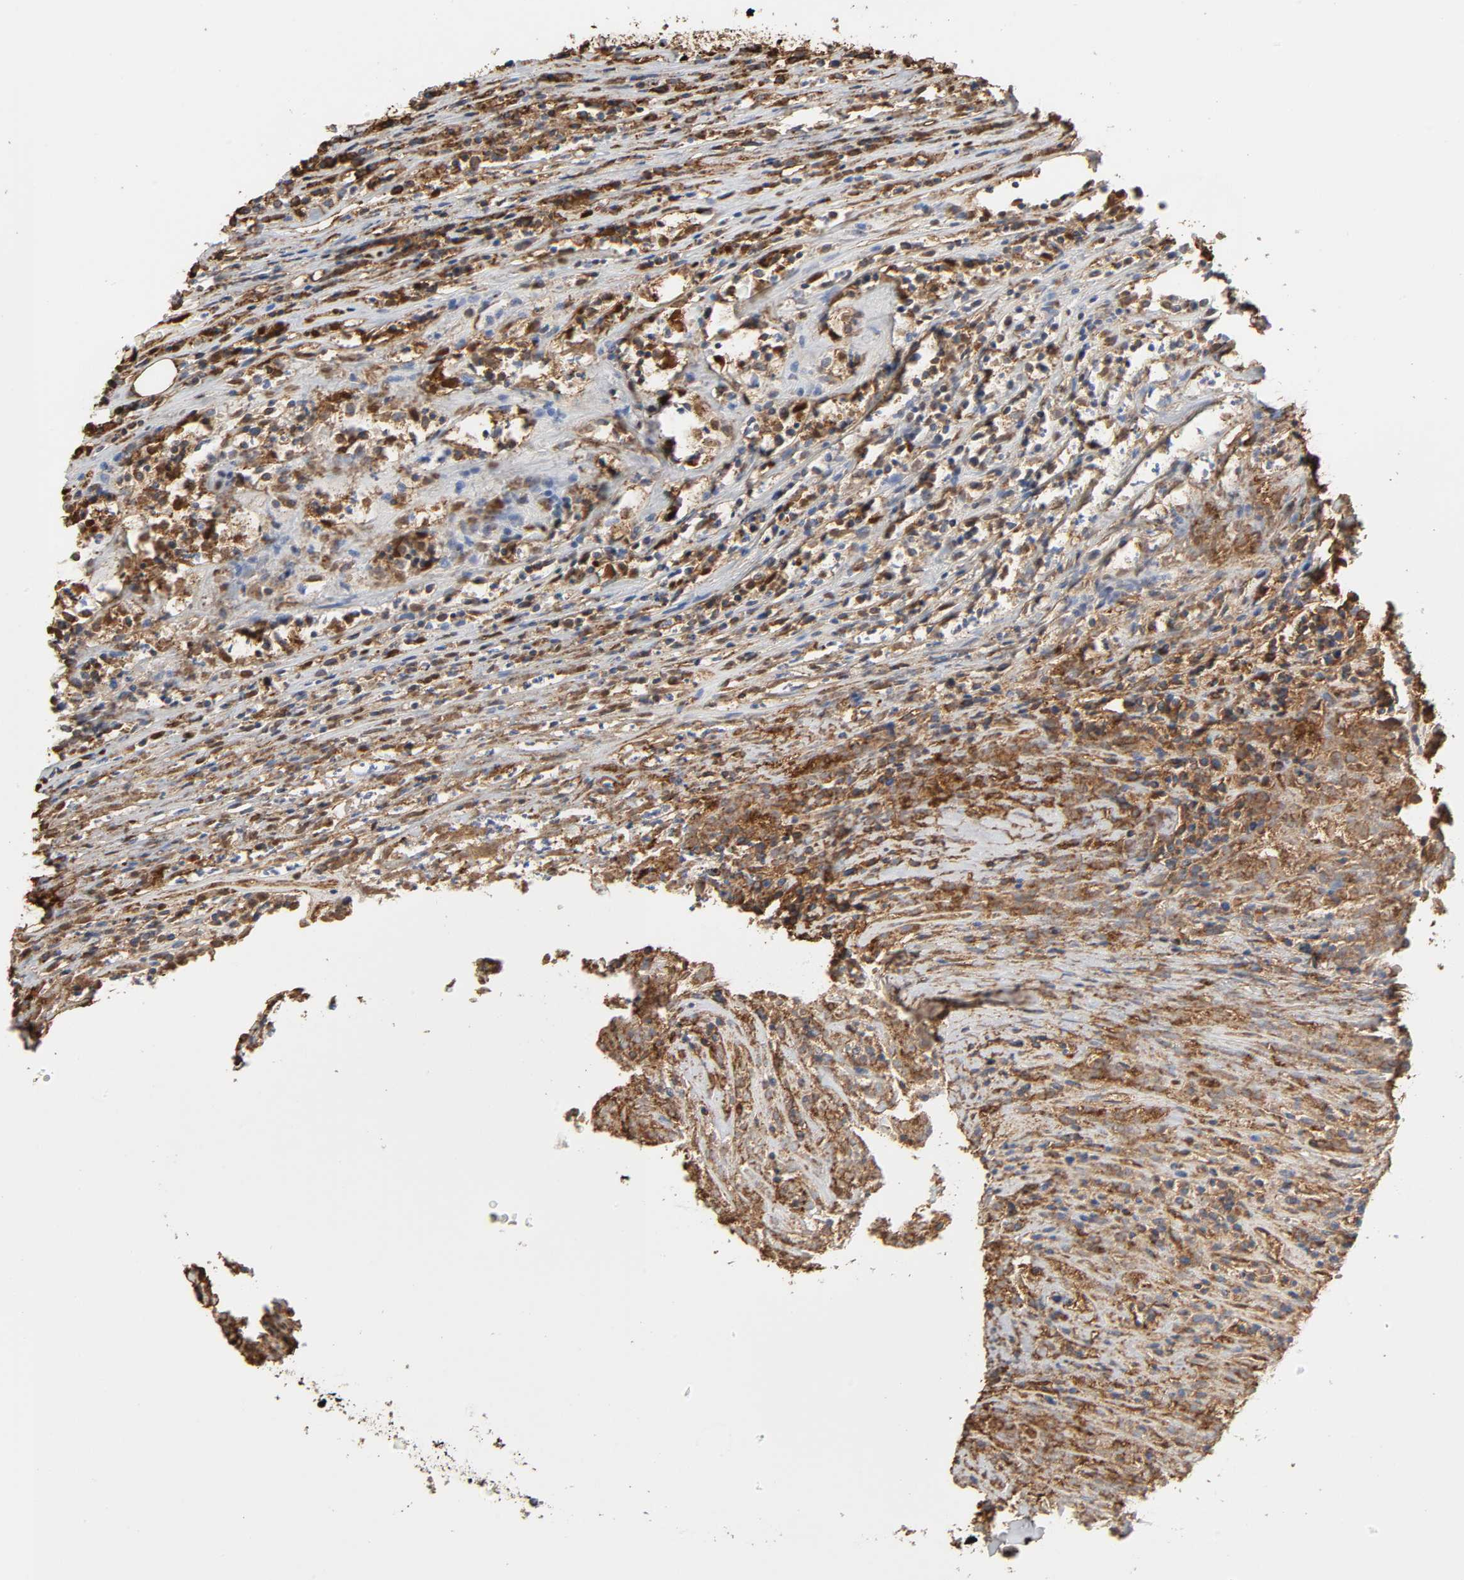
{"staining": {"intensity": "moderate", "quantity": "<25%", "location": "cytoplasmic/membranous"}, "tissue": "lymphoma", "cell_type": "Tumor cells", "image_type": "cancer", "snomed": [{"axis": "morphology", "description": "Malignant lymphoma, non-Hodgkin's type, High grade"}, {"axis": "topography", "description": "Lymph node"}], "caption": "This is a histology image of immunohistochemistry staining of high-grade malignant lymphoma, non-Hodgkin's type, which shows moderate positivity in the cytoplasmic/membranous of tumor cells.", "gene": "ANXA2", "patient": {"sex": "female", "age": 73}}